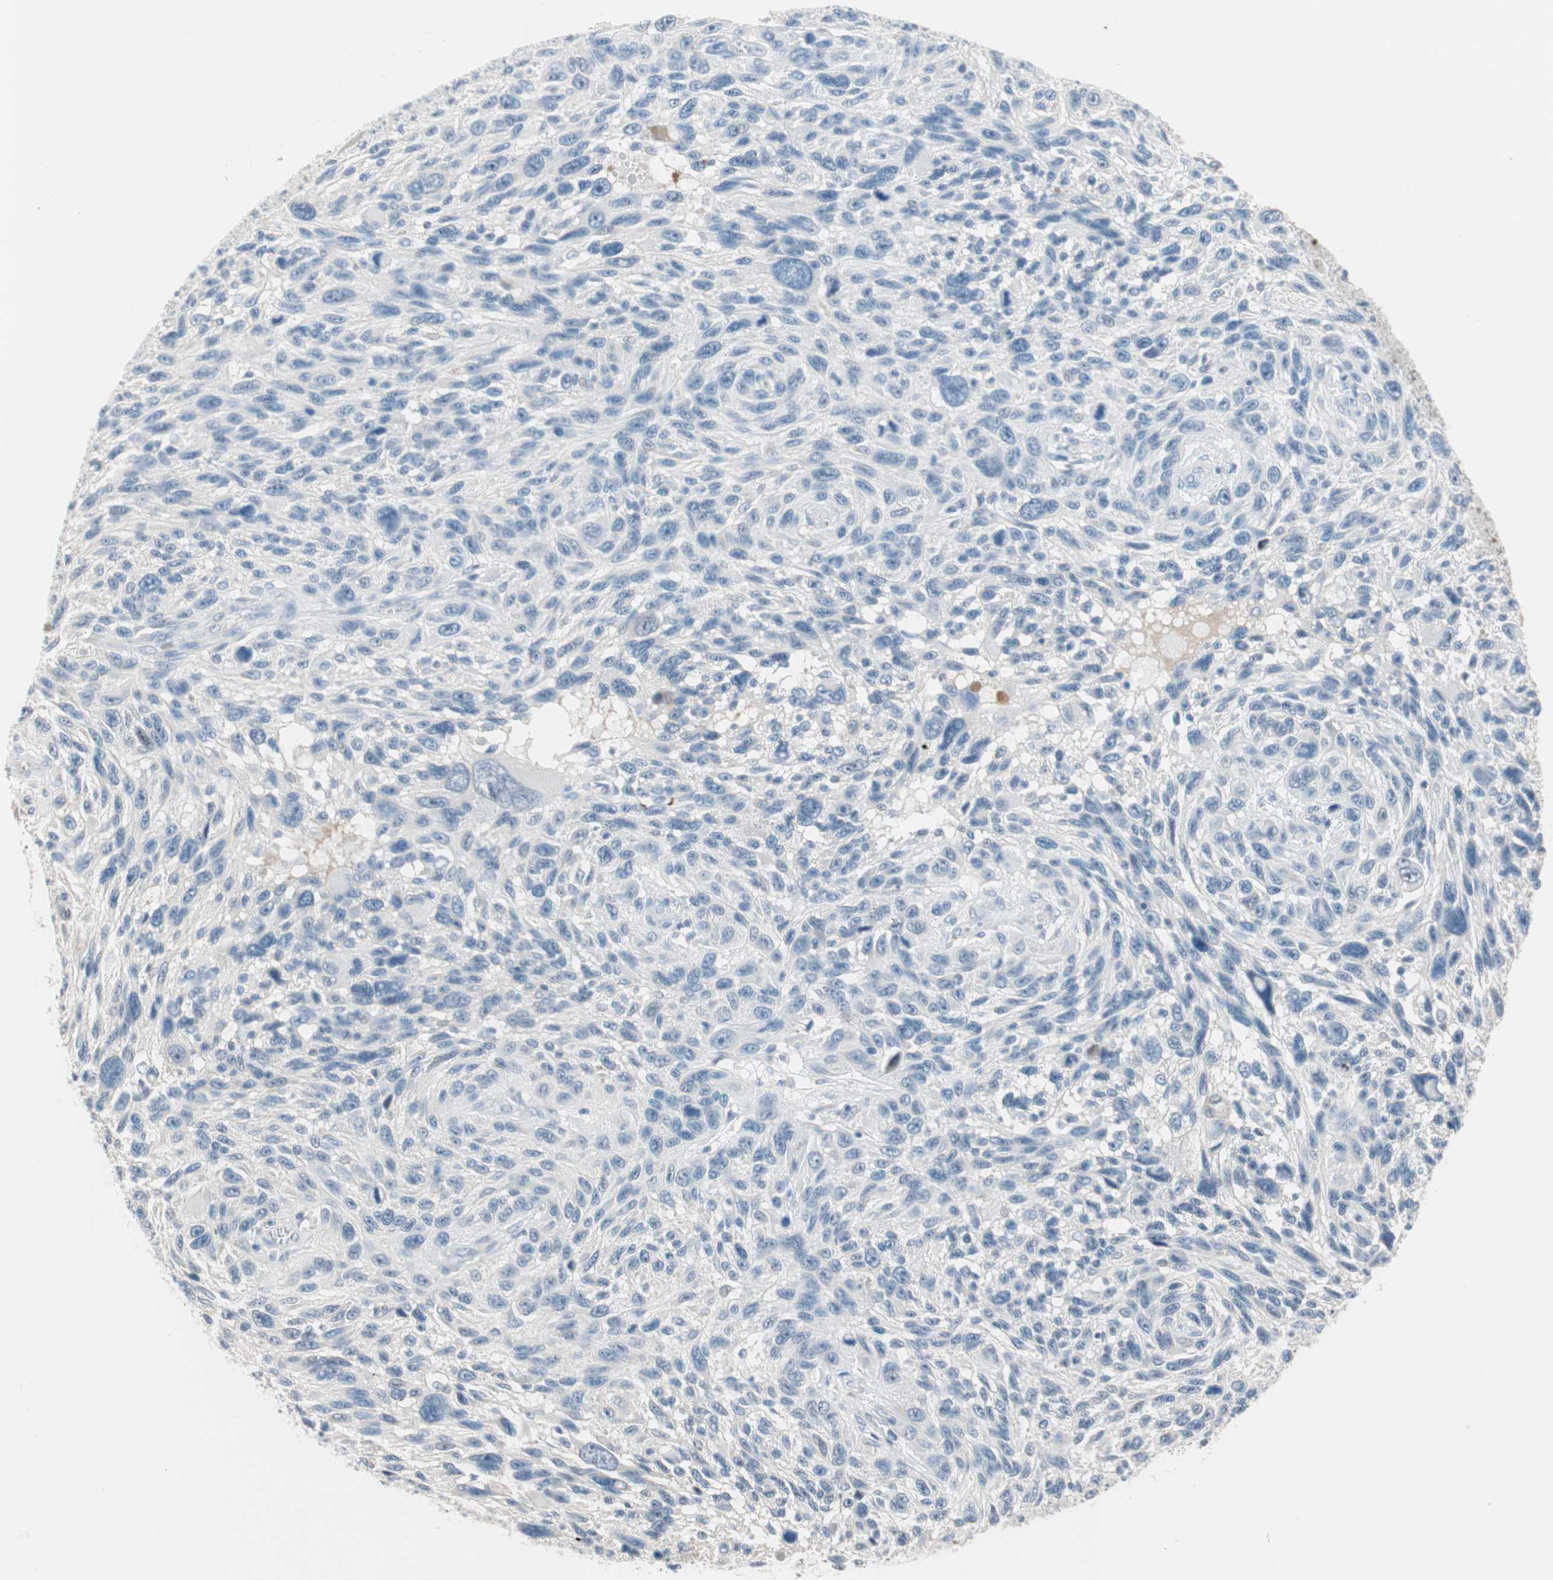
{"staining": {"intensity": "negative", "quantity": "none", "location": "none"}, "tissue": "melanoma", "cell_type": "Tumor cells", "image_type": "cancer", "snomed": [{"axis": "morphology", "description": "Malignant melanoma, NOS"}, {"axis": "topography", "description": "Skin"}], "caption": "Photomicrograph shows no significant protein expression in tumor cells of malignant melanoma.", "gene": "PDZK1", "patient": {"sex": "male", "age": 53}}